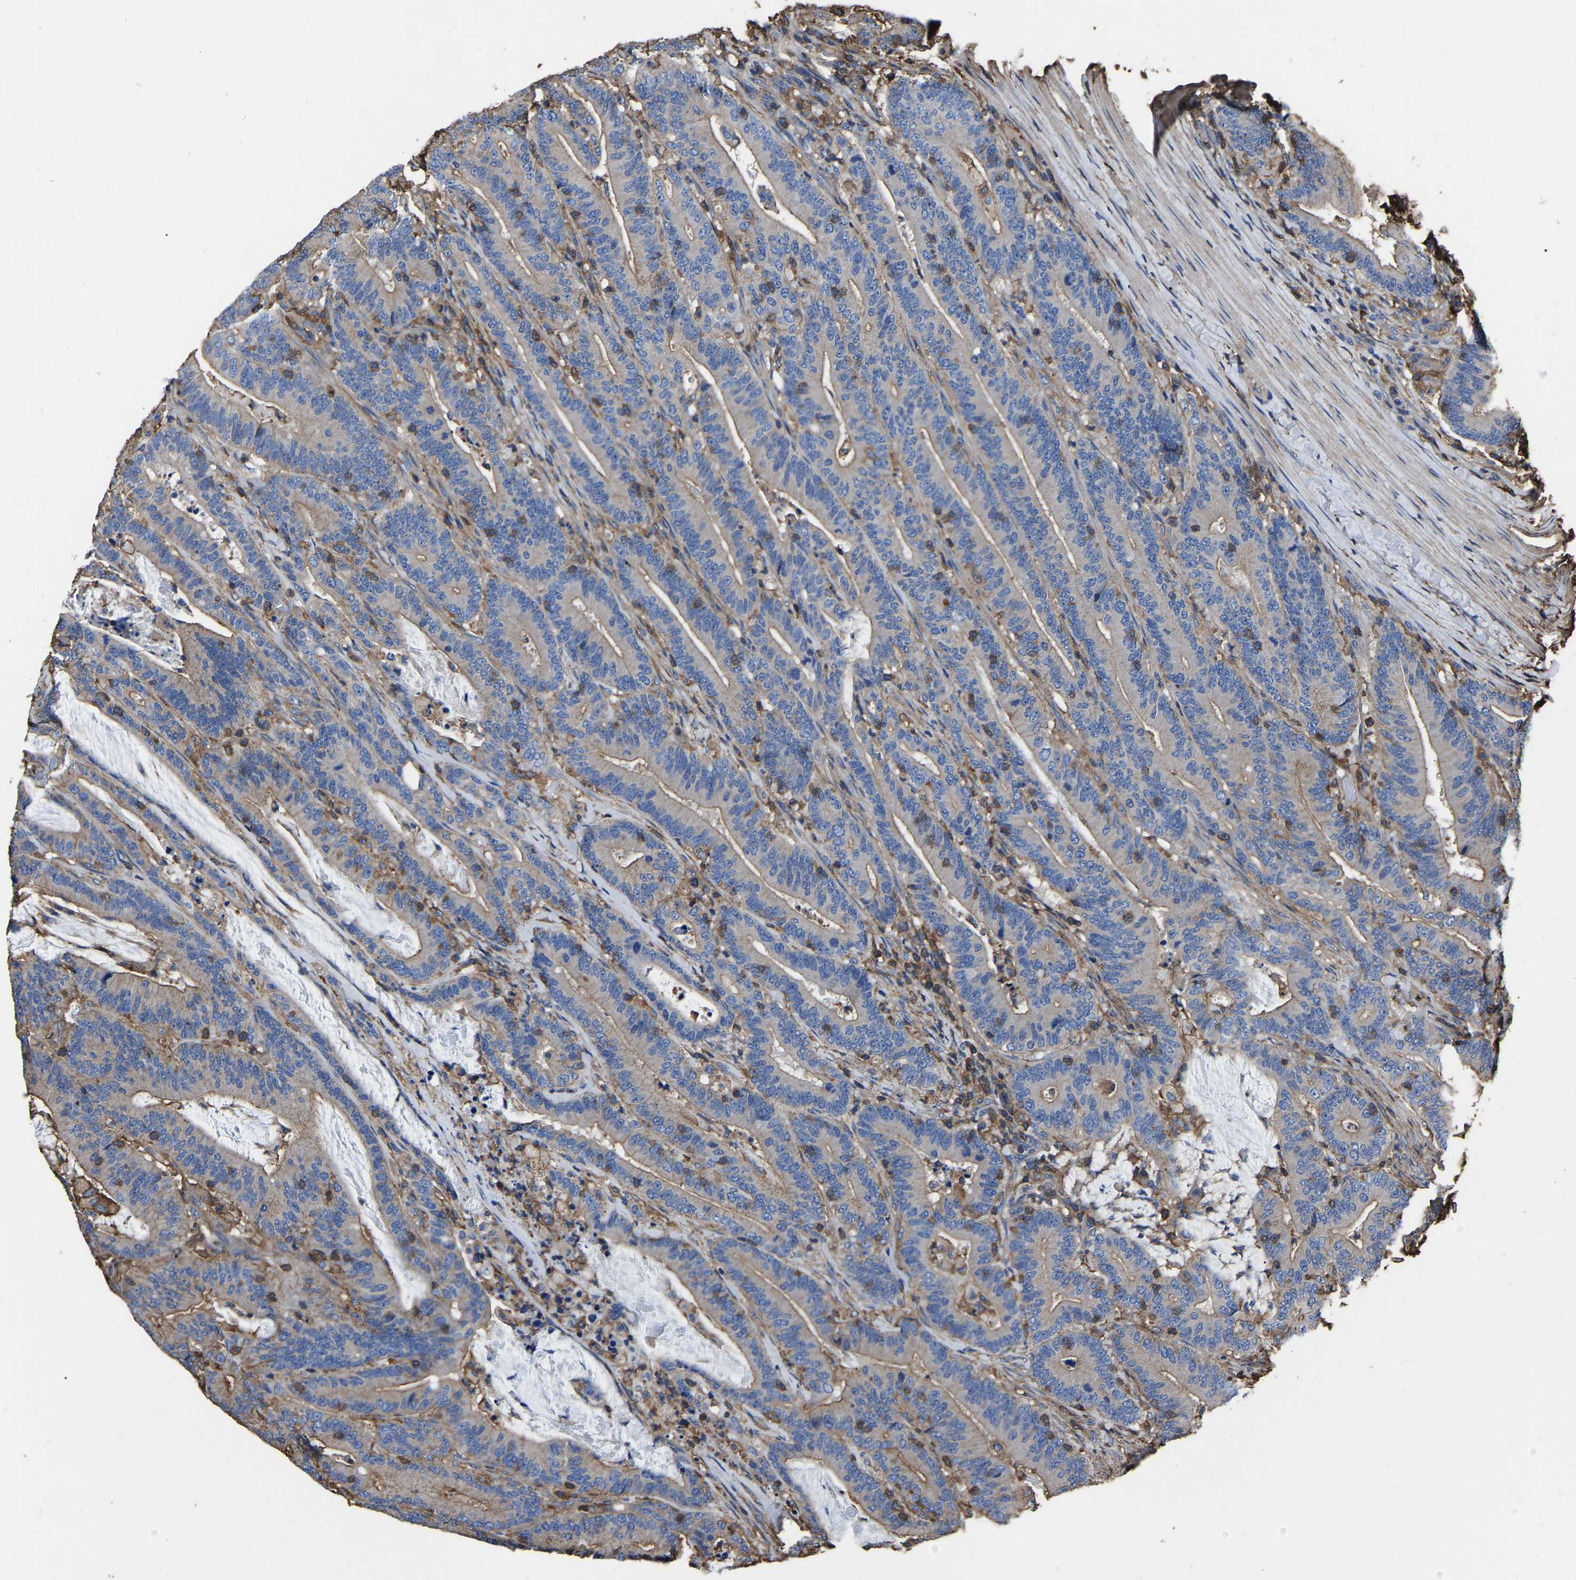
{"staining": {"intensity": "weak", "quantity": ">75%", "location": "cytoplasmic/membranous"}, "tissue": "colorectal cancer", "cell_type": "Tumor cells", "image_type": "cancer", "snomed": [{"axis": "morphology", "description": "Adenocarcinoma, NOS"}, {"axis": "topography", "description": "Colon"}], "caption": "Adenocarcinoma (colorectal) stained for a protein (brown) demonstrates weak cytoplasmic/membranous positive staining in approximately >75% of tumor cells.", "gene": "ARMT1", "patient": {"sex": "female", "age": 66}}